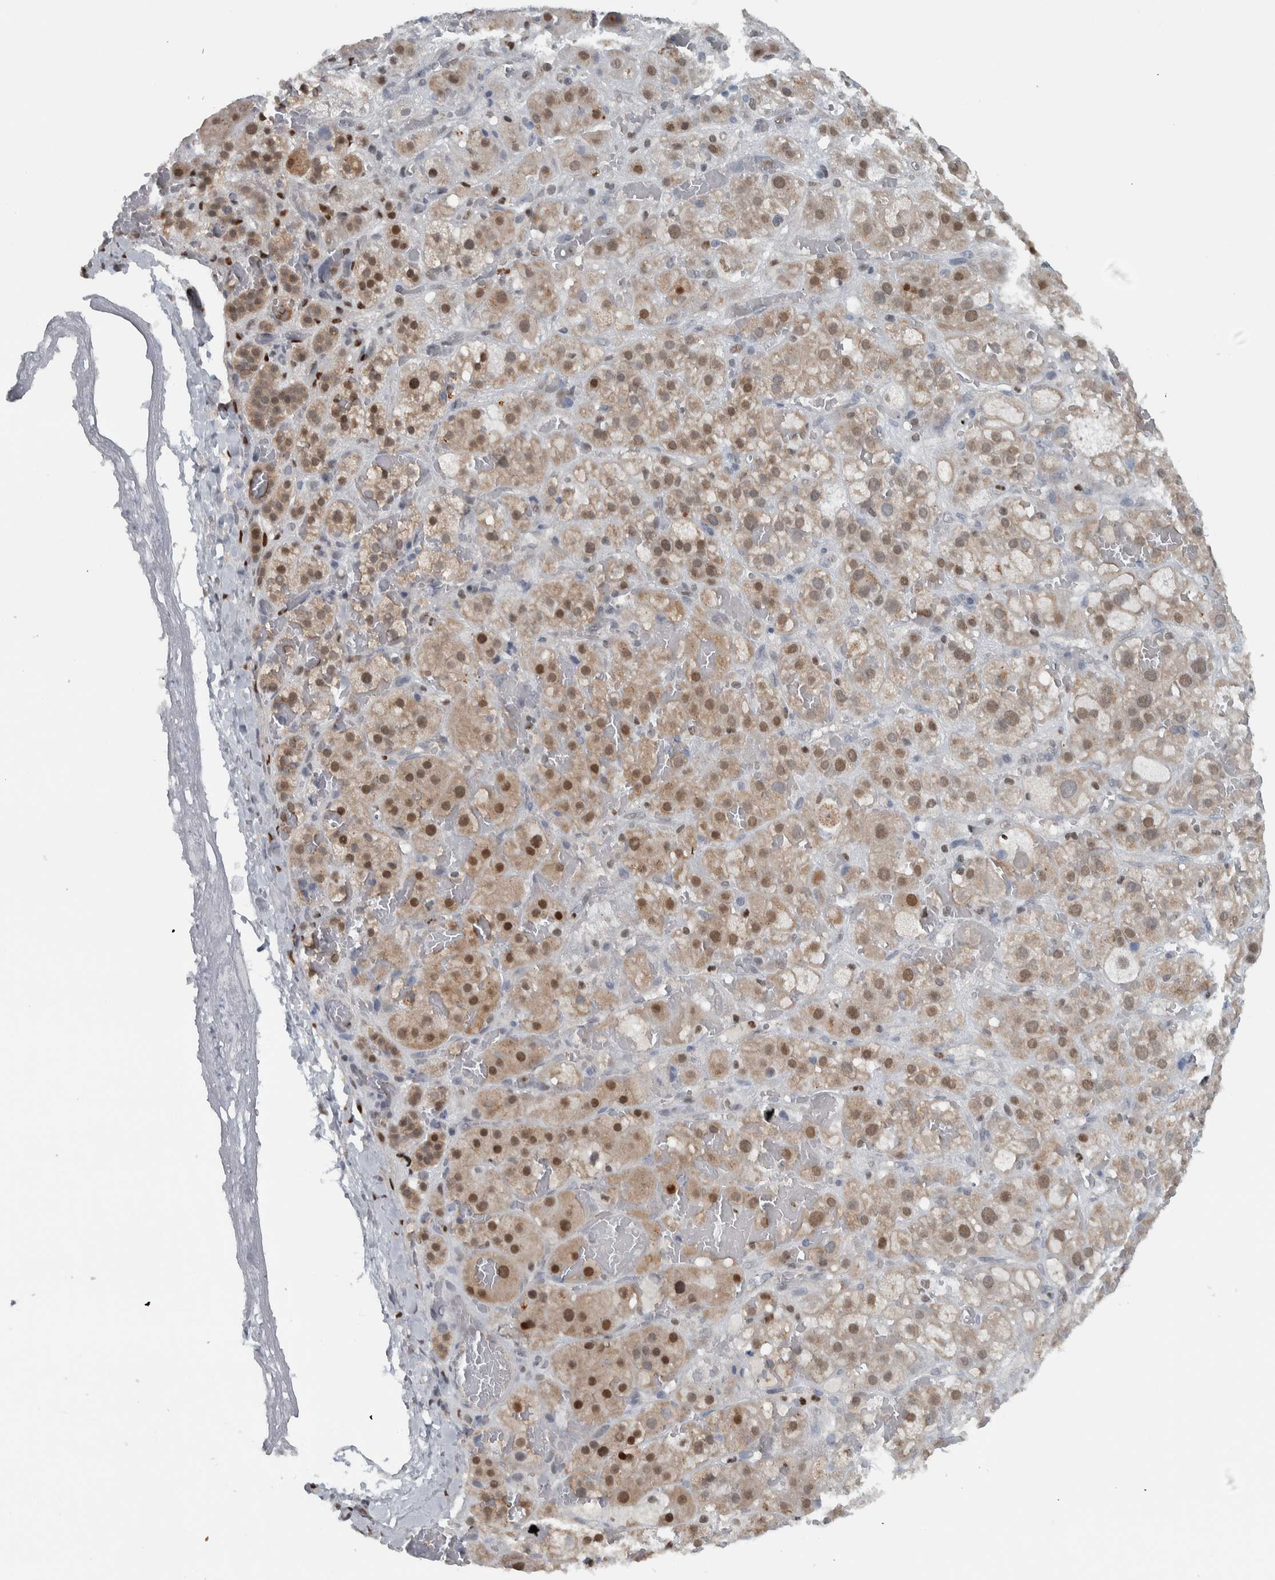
{"staining": {"intensity": "strong", "quantity": ">75%", "location": "cytoplasmic/membranous,nuclear"}, "tissue": "adrenal gland", "cell_type": "Glandular cells", "image_type": "normal", "snomed": [{"axis": "morphology", "description": "Normal tissue, NOS"}, {"axis": "topography", "description": "Adrenal gland"}], "caption": "Immunohistochemical staining of benign adrenal gland displays >75% levels of strong cytoplasmic/membranous,nuclear protein staining in about >75% of glandular cells. (DAB = brown stain, brightfield microscopy at high magnification).", "gene": "ADPRM", "patient": {"sex": "female", "age": 47}}